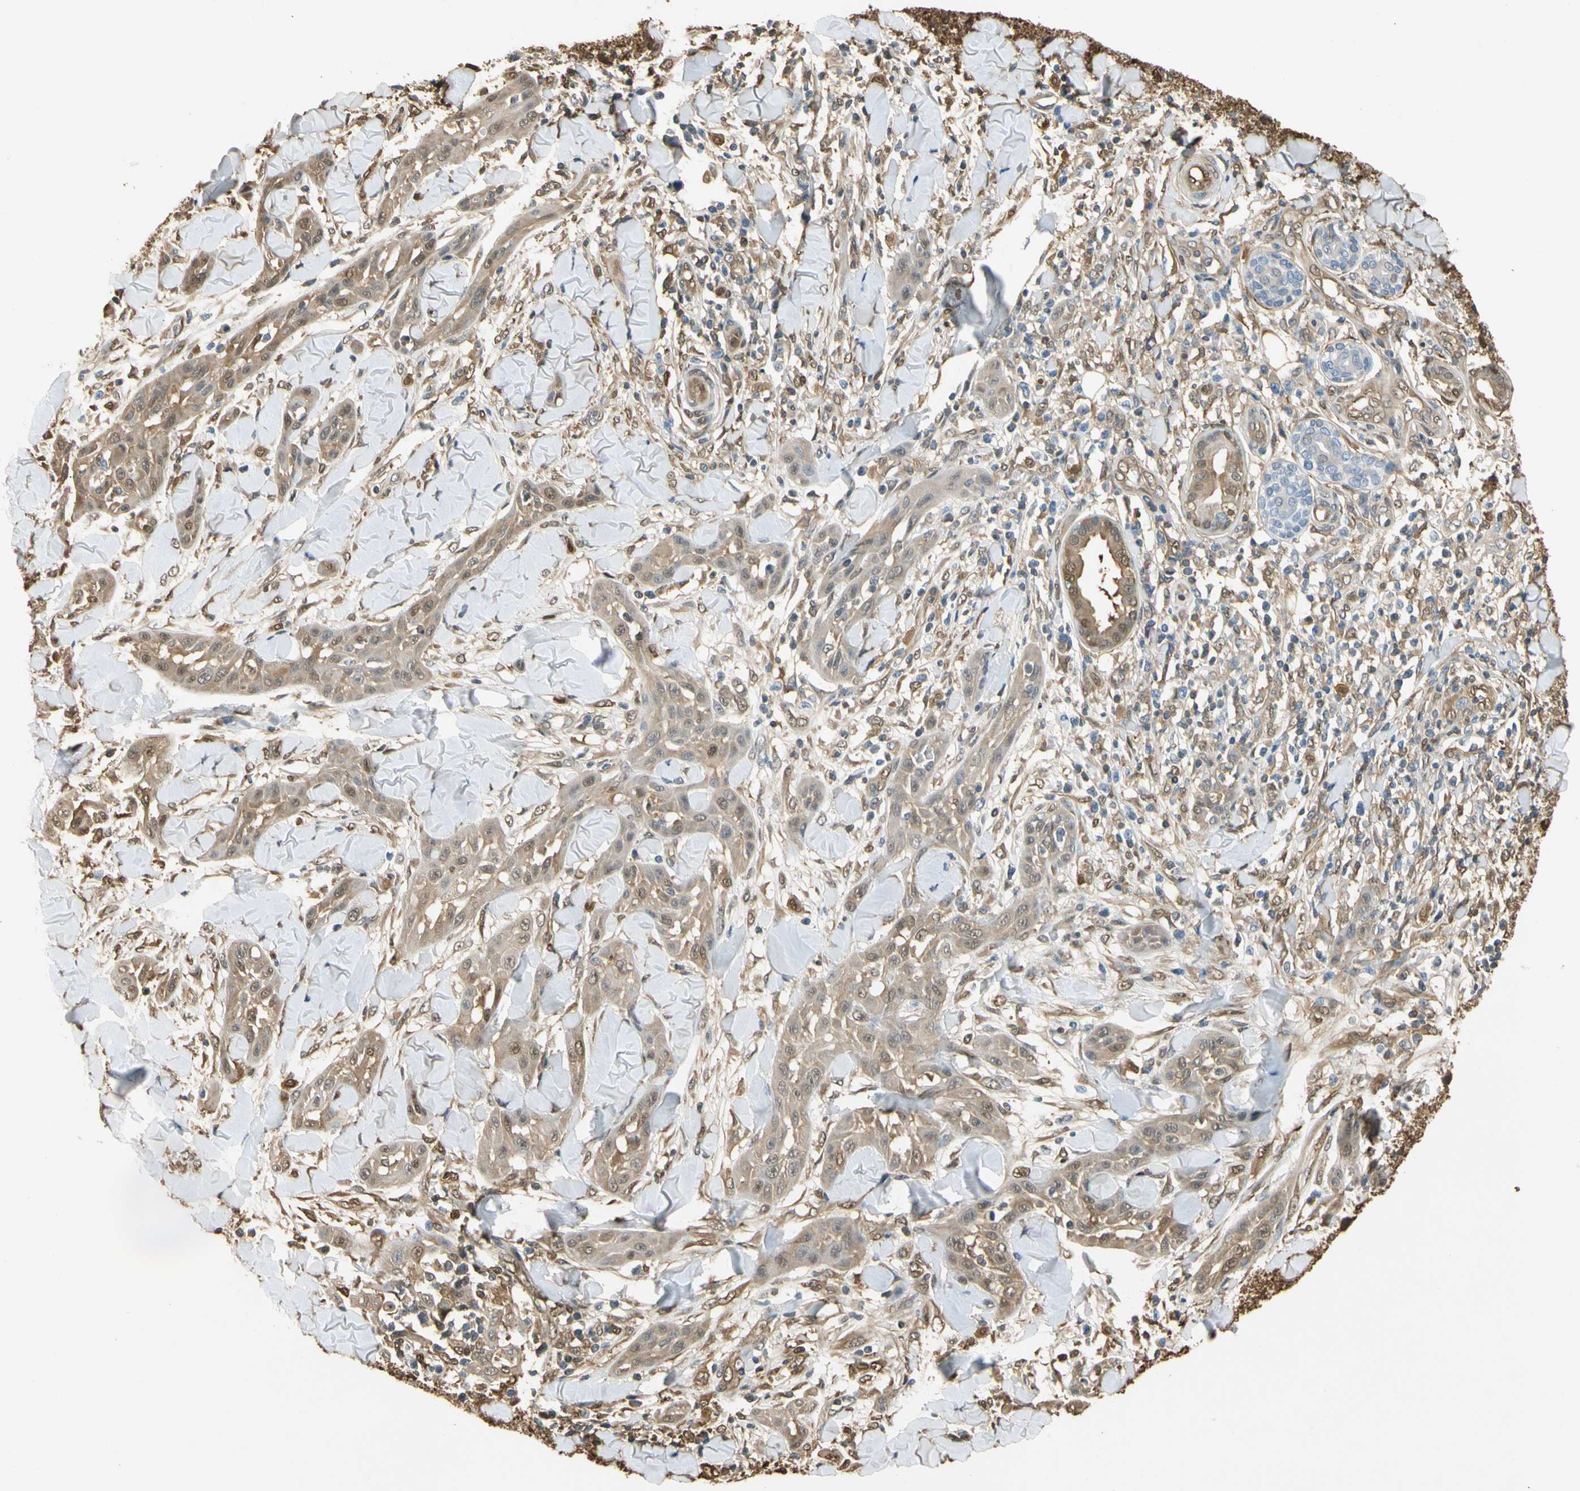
{"staining": {"intensity": "weak", "quantity": ">75%", "location": "cytoplasmic/membranous,nuclear"}, "tissue": "skin cancer", "cell_type": "Tumor cells", "image_type": "cancer", "snomed": [{"axis": "morphology", "description": "Squamous cell carcinoma, NOS"}, {"axis": "topography", "description": "Skin"}], "caption": "This micrograph displays IHC staining of human skin cancer (squamous cell carcinoma), with low weak cytoplasmic/membranous and nuclear staining in about >75% of tumor cells.", "gene": "S100A6", "patient": {"sex": "male", "age": 24}}